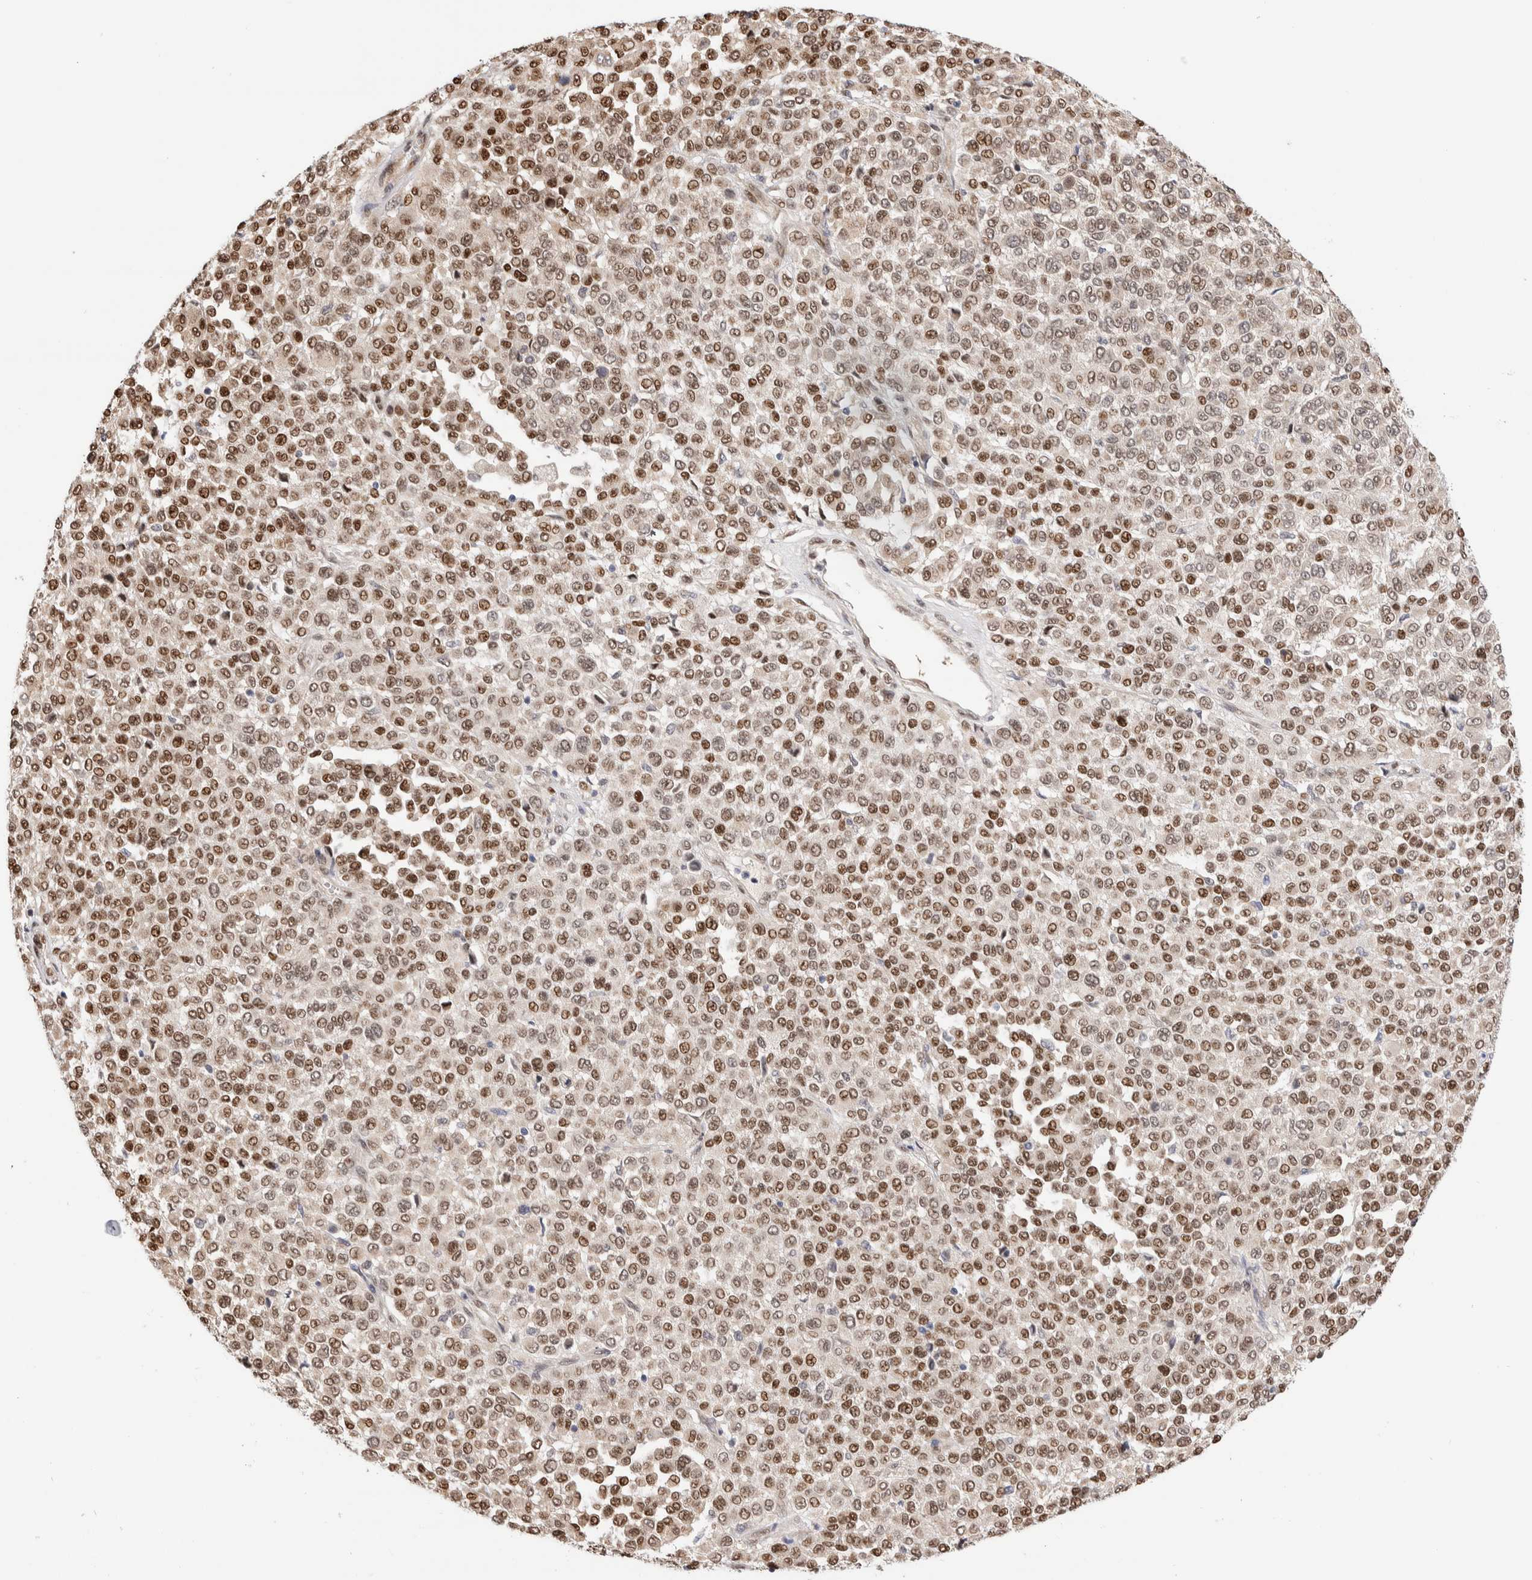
{"staining": {"intensity": "moderate", "quantity": ">75%", "location": "nuclear"}, "tissue": "melanoma", "cell_type": "Tumor cells", "image_type": "cancer", "snomed": [{"axis": "morphology", "description": "Malignant melanoma, Metastatic site"}, {"axis": "topography", "description": "Pancreas"}], "caption": "An immunohistochemistry (IHC) histopathology image of tumor tissue is shown. Protein staining in brown highlights moderate nuclear positivity in malignant melanoma (metastatic site) within tumor cells.", "gene": "NSMAF", "patient": {"sex": "female", "age": 30}}